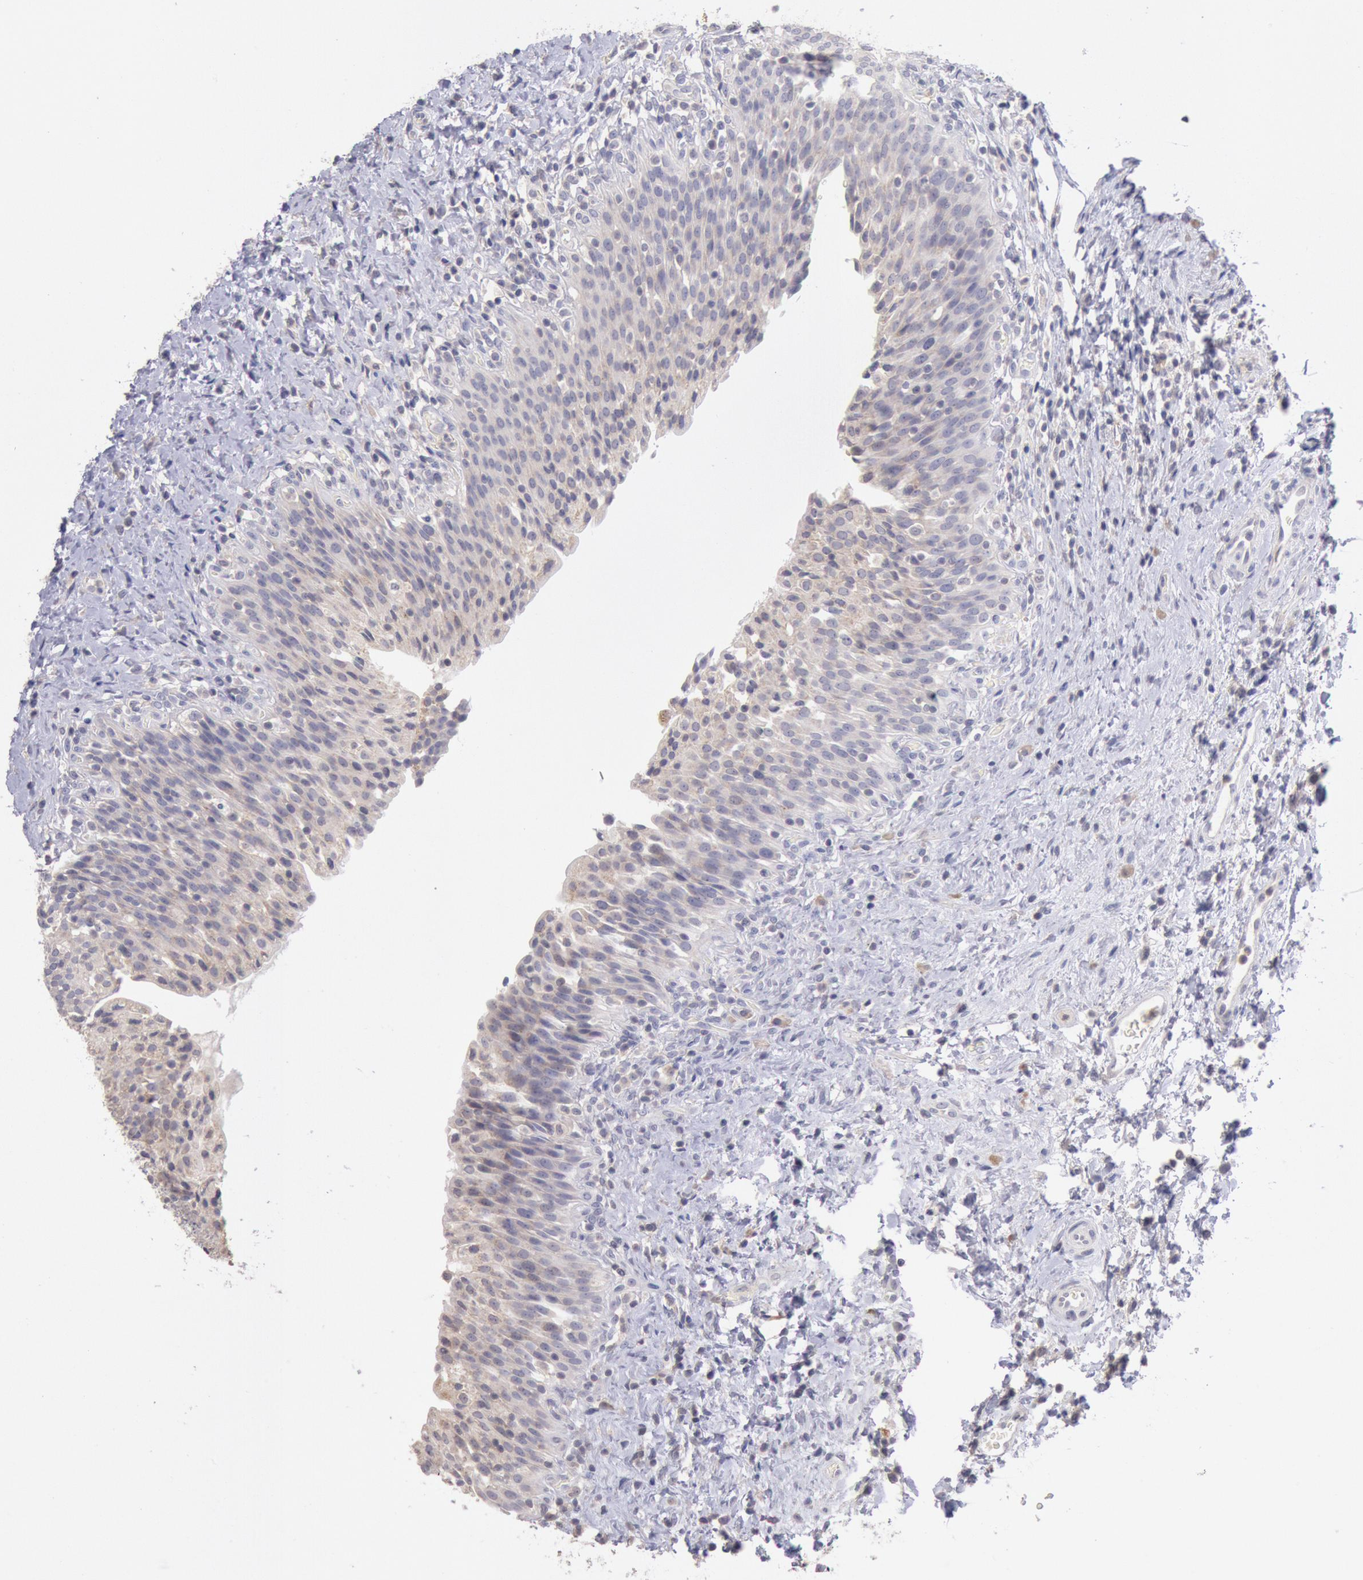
{"staining": {"intensity": "weak", "quantity": ">75%", "location": "cytoplasmic/membranous"}, "tissue": "urinary bladder", "cell_type": "Urothelial cells", "image_type": "normal", "snomed": [{"axis": "morphology", "description": "Normal tissue, NOS"}, {"axis": "topography", "description": "Urinary bladder"}], "caption": "Immunohistochemical staining of normal urinary bladder exhibits low levels of weak cytoplasmic/membranous staining in about >75% of urothelial cells. Using DAB (3,3'-diaminobenzidine) (brown) and hematoxylin (blue) stains, captured at high magnification using brightfield microscopy.", "gene": "GAL3ST1", "patient": {"sex": "male", "age": 51}}